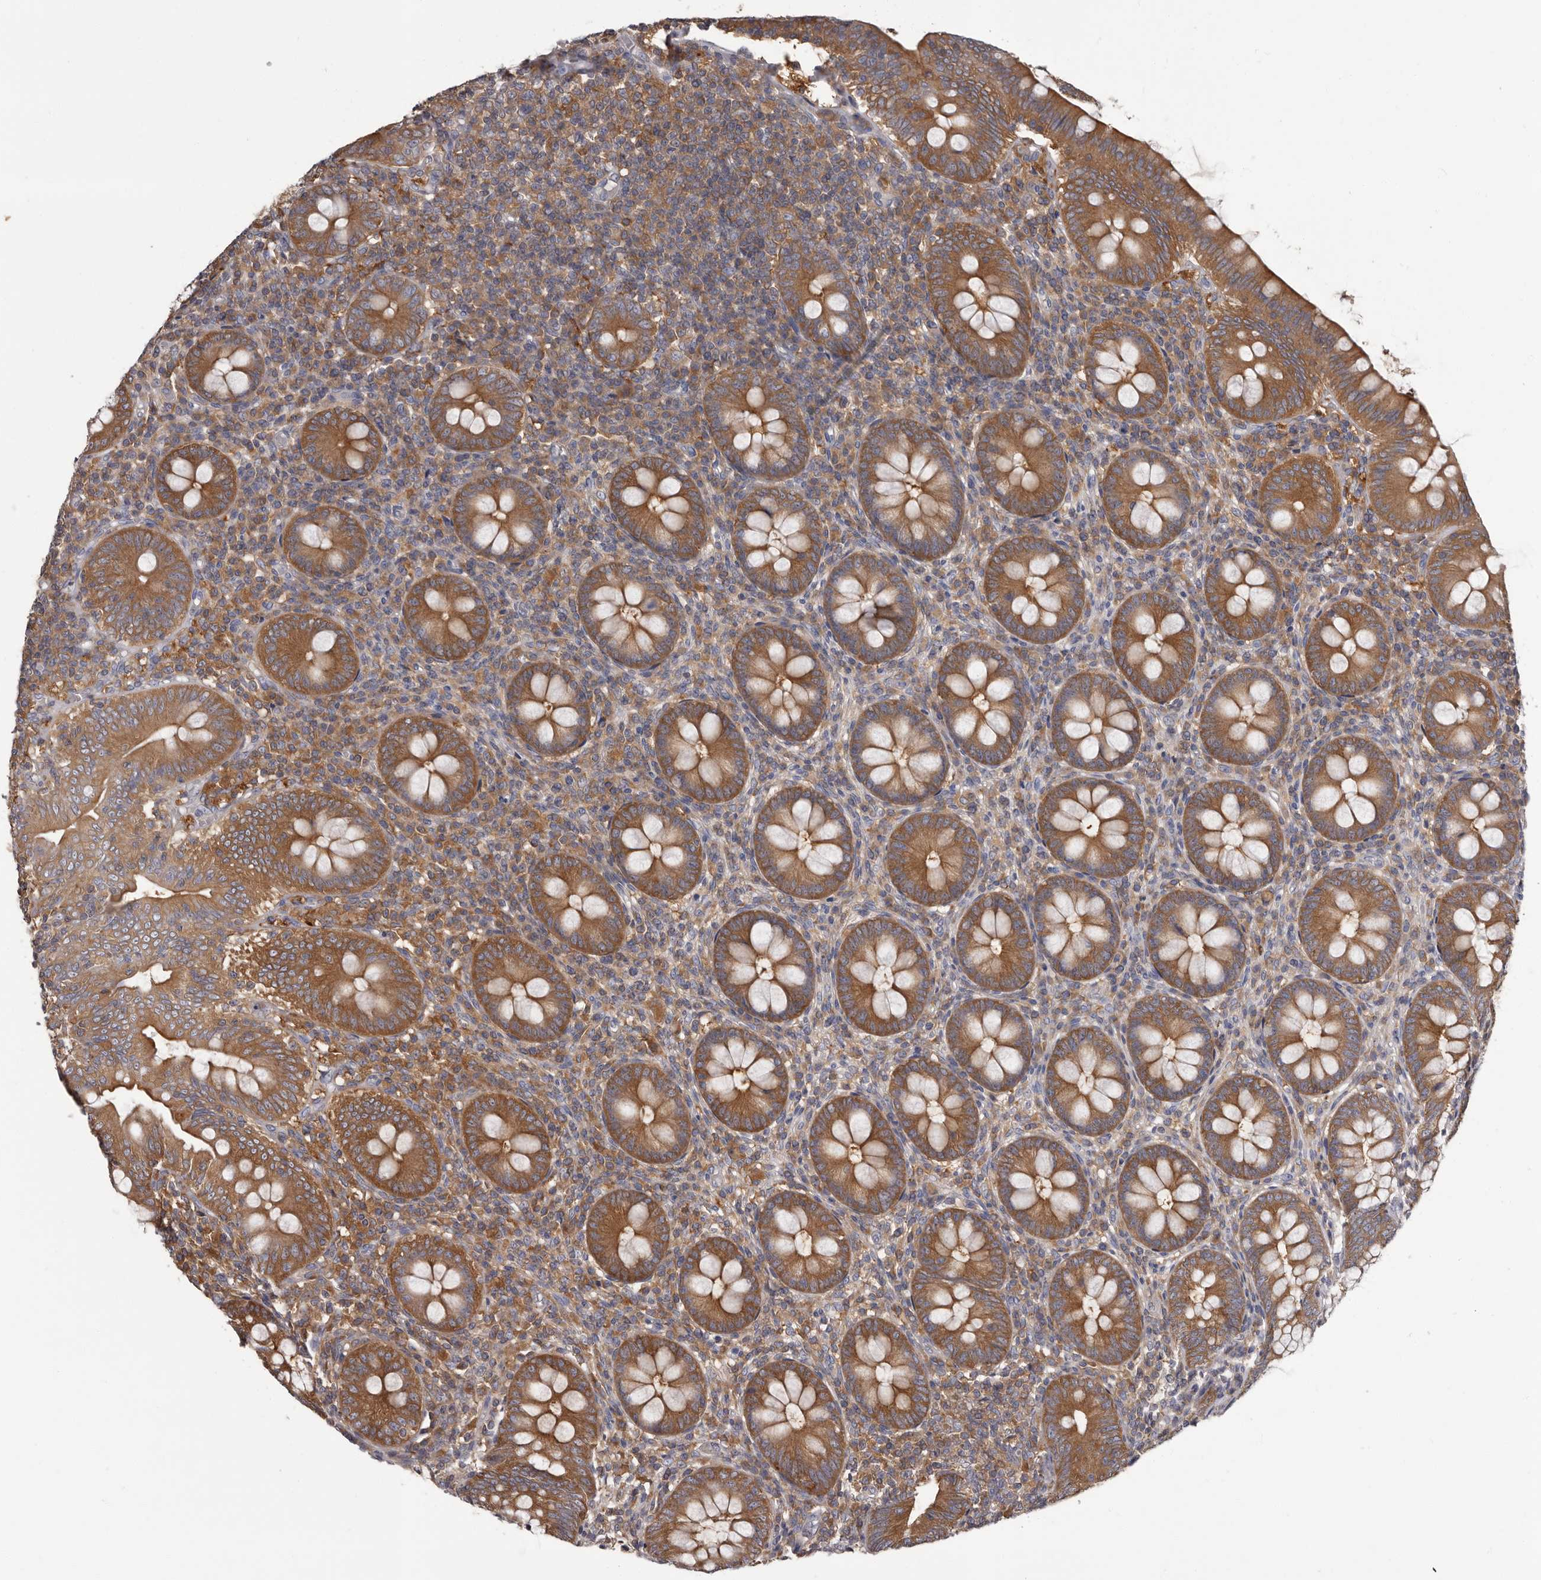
{"staining": {"intensity": "moderate", "quantity": ">75%", "location": "cytoplasmic/membranous"}, "tissue": "appendix", "cell_type": "Glandular cells", "image_type": "normal", "snomed": [{"axis": "morphology", "description": "Normal tissue, NOS"}, {"axis": "topography", "description": "Appendix"}], "caption": "A high-resolution micrograph shows IHC staining of normal appendix, which demonstrates moderate cytoplasmic/membranous positivity in about >75% of glandular cells. Using DAB (3,3'-diaminobenzidine) (brown) and hematoxylin (blue) stains, captured at high magnification using brightfield microscopy.", "gene": "APEH", "patient": {"sex": "male", "age": 14}}